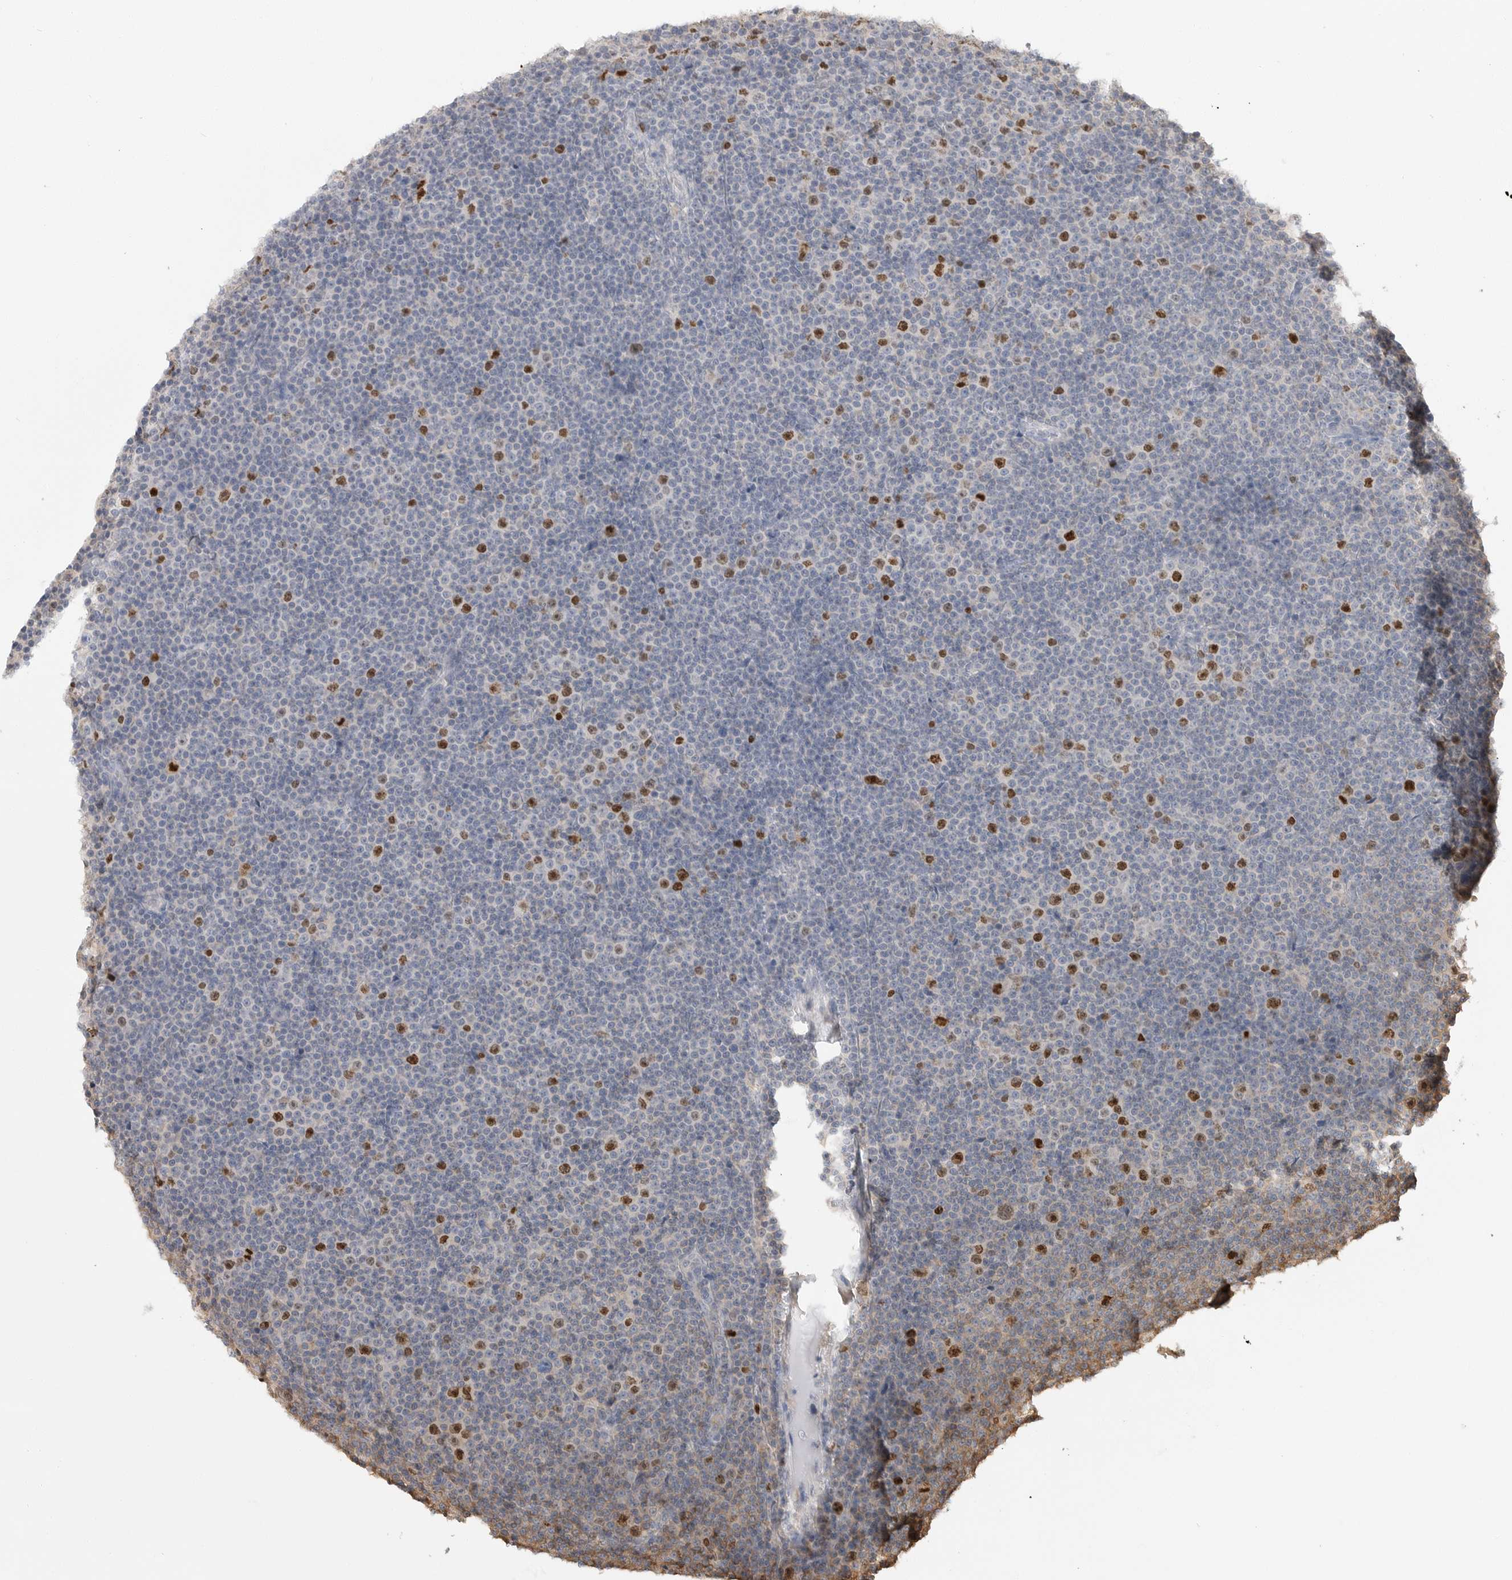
{"staining": {"intensity": "strong", "quantity": "<25%", "location": "nuclear"}, "tissue": "lymphoma", "cell_type": "Tumor cells", "image_type": "cancer", "snomed": [{"axis": "morphology", "description": "Malignant lymphoma, non-Hodgkin's type, Low grade"}, {"axis": "topography", "description": "Lymph node"}], "caption": "This image displays immunohistochemistry staining of low-grade malignant lymphoma, non-Hodgkin's type, with medium strong nuclear expression in about <25% of tumor cells.", "gene": "TOP2A", "patient": {"sex": "female", "age": 67}}